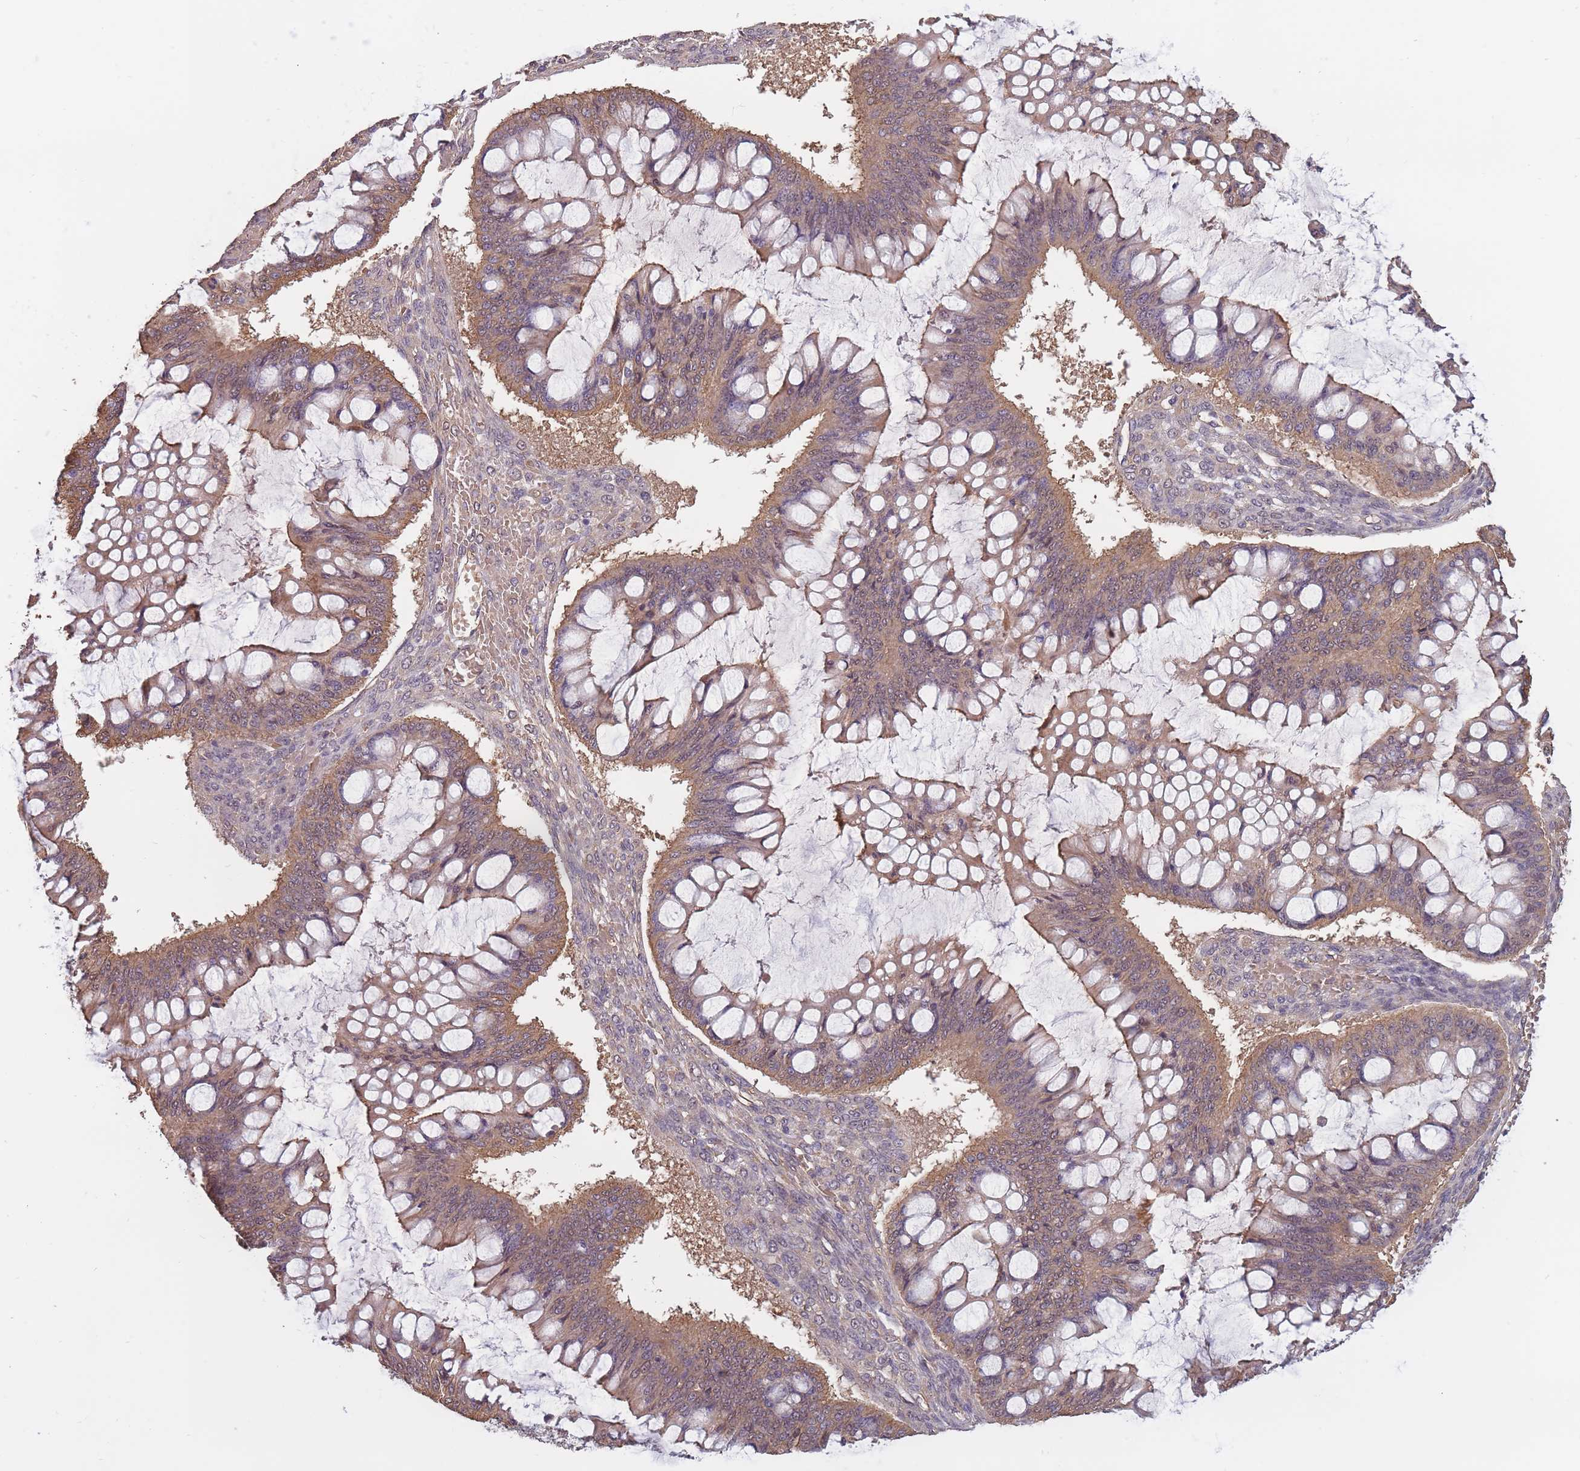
{"staining": {"intensity": "moderate", "quantity": ">75%", "location": "cytoplasmic/membranous"}, "tissue": "ovarian cancer", "cell_type": "Tumor cells", "image_type": "cancer", "snomed": [{"axis": "morphology", "description": "Cystadenocarcinoma, mucinous, NOS"}, {"axis": "topography", "description": "Ovary"}], "caption": "Immunohistochemistry (IHC) histopathology image of neoplastic tissue: human ovarian cancer (mucinous cystadenocarcinoma) stained using immunohistochemistry (IHC) reveals medium levels of moderate protein expression localized specifically in the cytoplasmic/membranous of tumor cells, appearing as a cytoplasmic/membranous brown color.", "gene": "KIAA1755", "patient": {"sex": "female", "age": 73}}